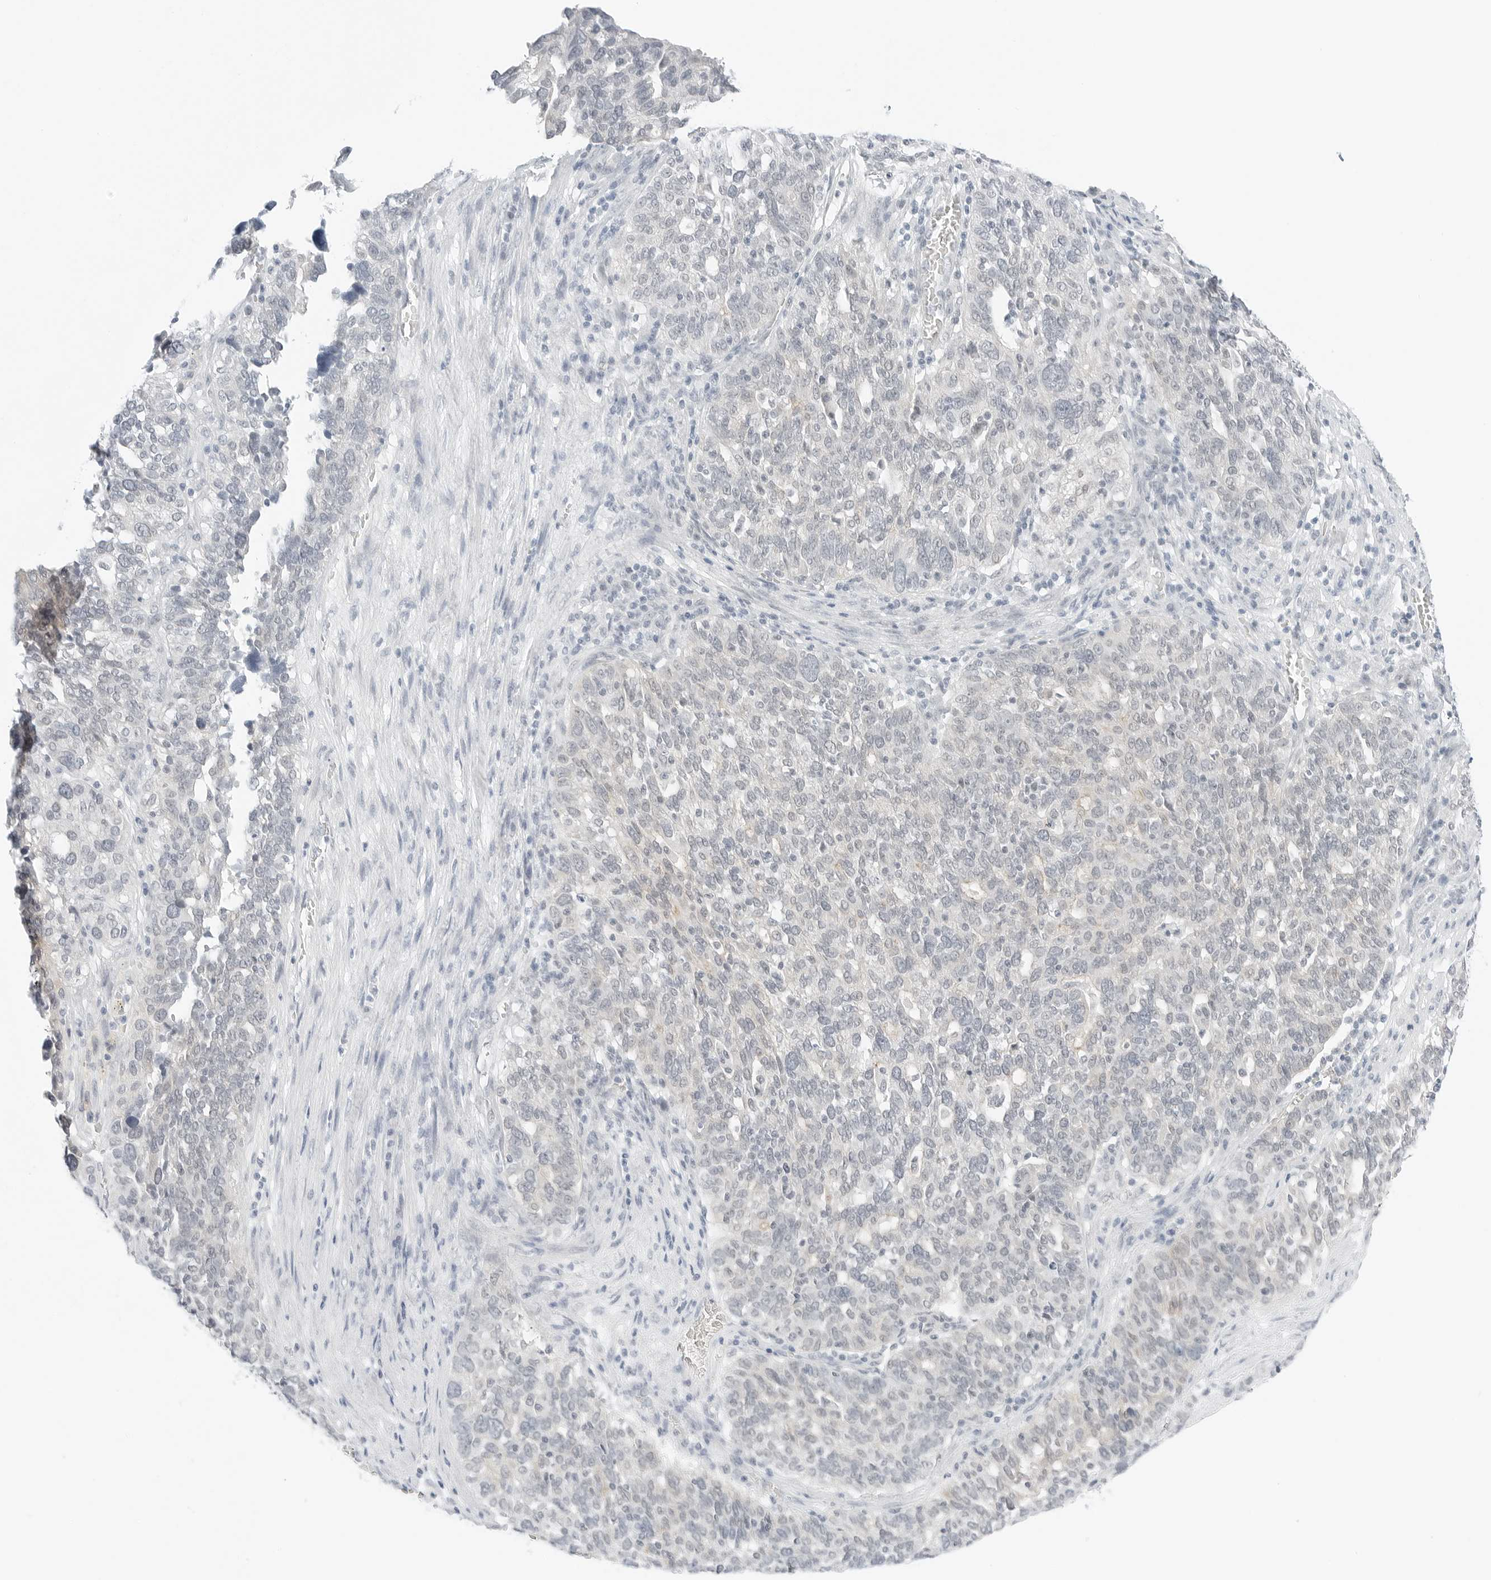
{"staining": {"intensity": "negative", "quantity": "none", "location": "none"}, "tissue": "ovarian cancer", "cell_type": "Tumor cells", "image_type": "cancer", "snomed": [{"axis": "morphology", "description": "Cystadenocarcinoma, serous, NOS"}, {"axis": "topography", "description": "Ovary"}], "caption": "IHC of human ovarian cancer (serous cystadenocarcinoma) shows no positivity in tumor cells. The staining is performed using DAB (3,3'-diaminobenzidine) brown chromogen with nuclei counter-stained in using hematoxylin.", "gene": "CCSAP", "patient": {"sex": "female", "age": 59}}